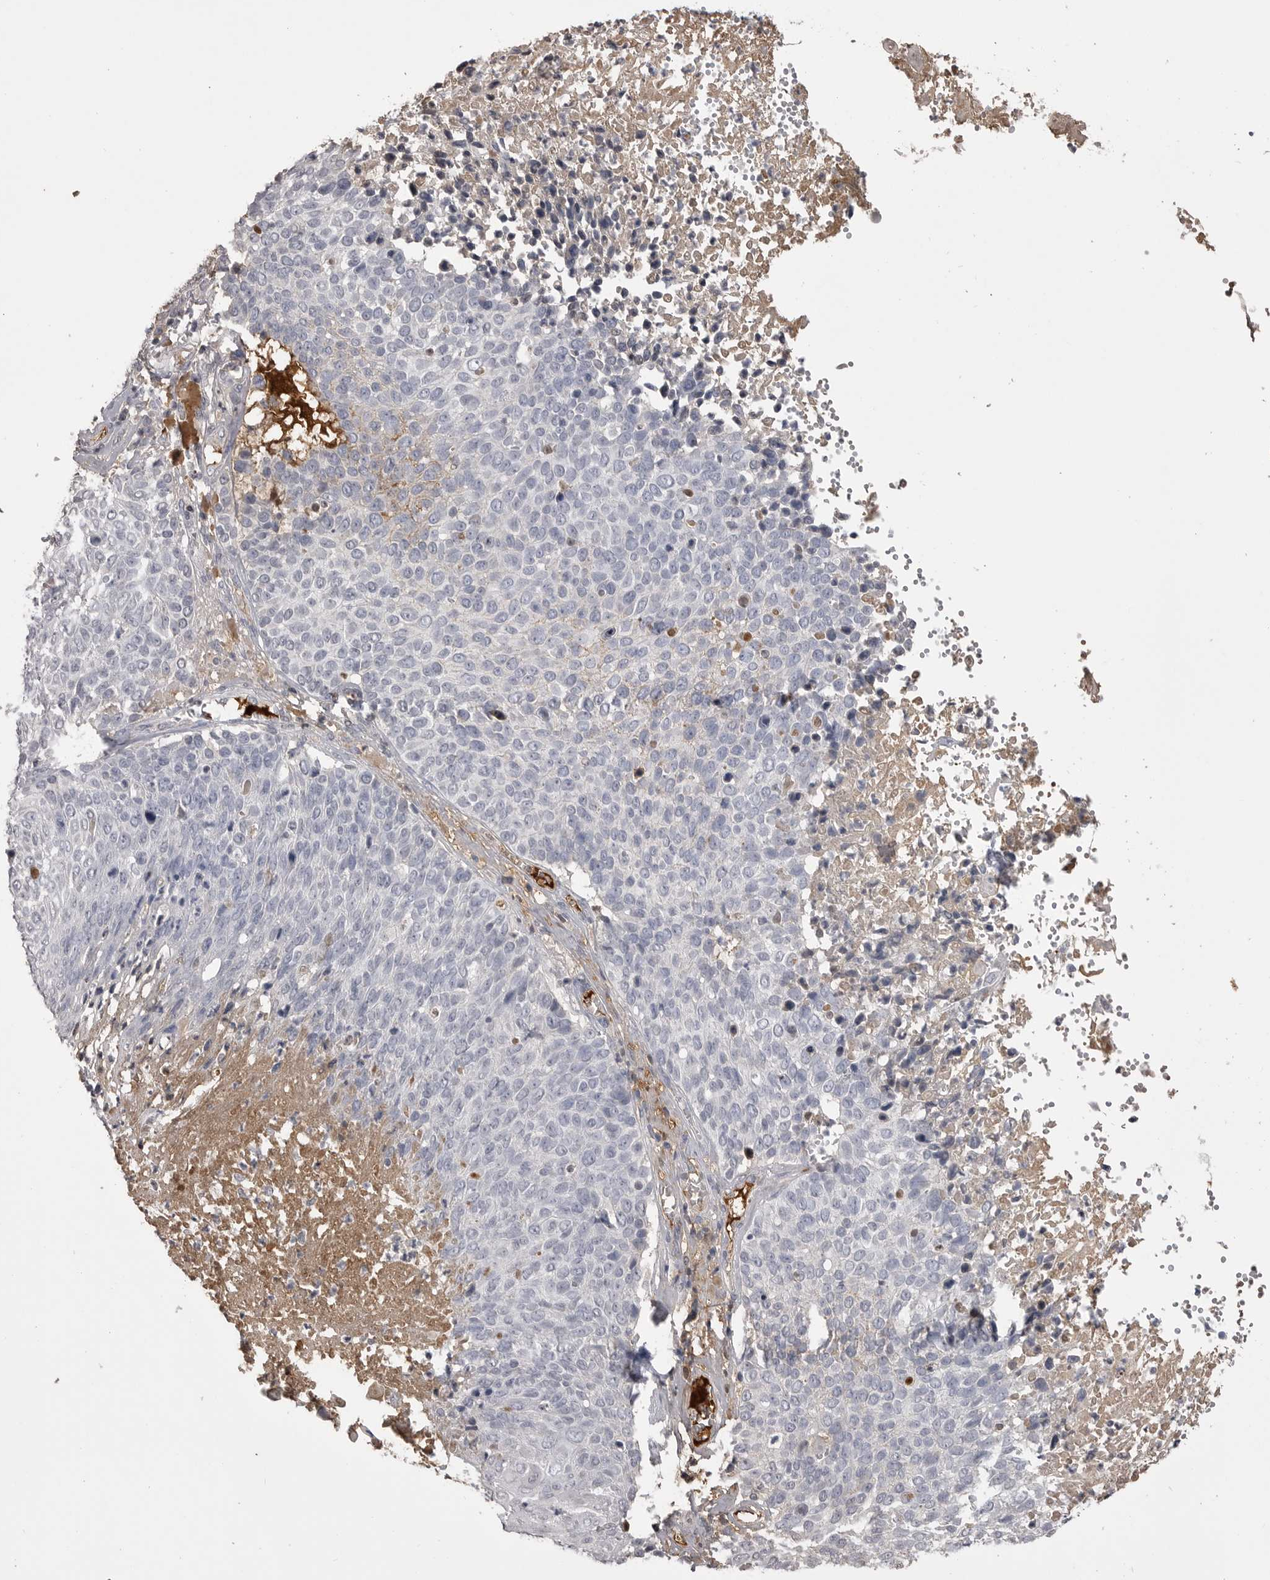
{"staining": {"intensity": "negative", "quantity": "none", "location": "none"}, "tissue": "cervical cancer", "cell_type": "Tumor cells", "image_type": "cancer", "snomed": [{"axis": "morphology", "description": "Squamous cell carcinoma, NOS"}, {"axis": "topography", "description": "Cervix"}], "caption": "The IHC image has no significant positivity in tumor cells of cervical squamous cell carcinoma tissue.", "gene": "AHSG", "patient": {"sex": "female", "age": 74}}